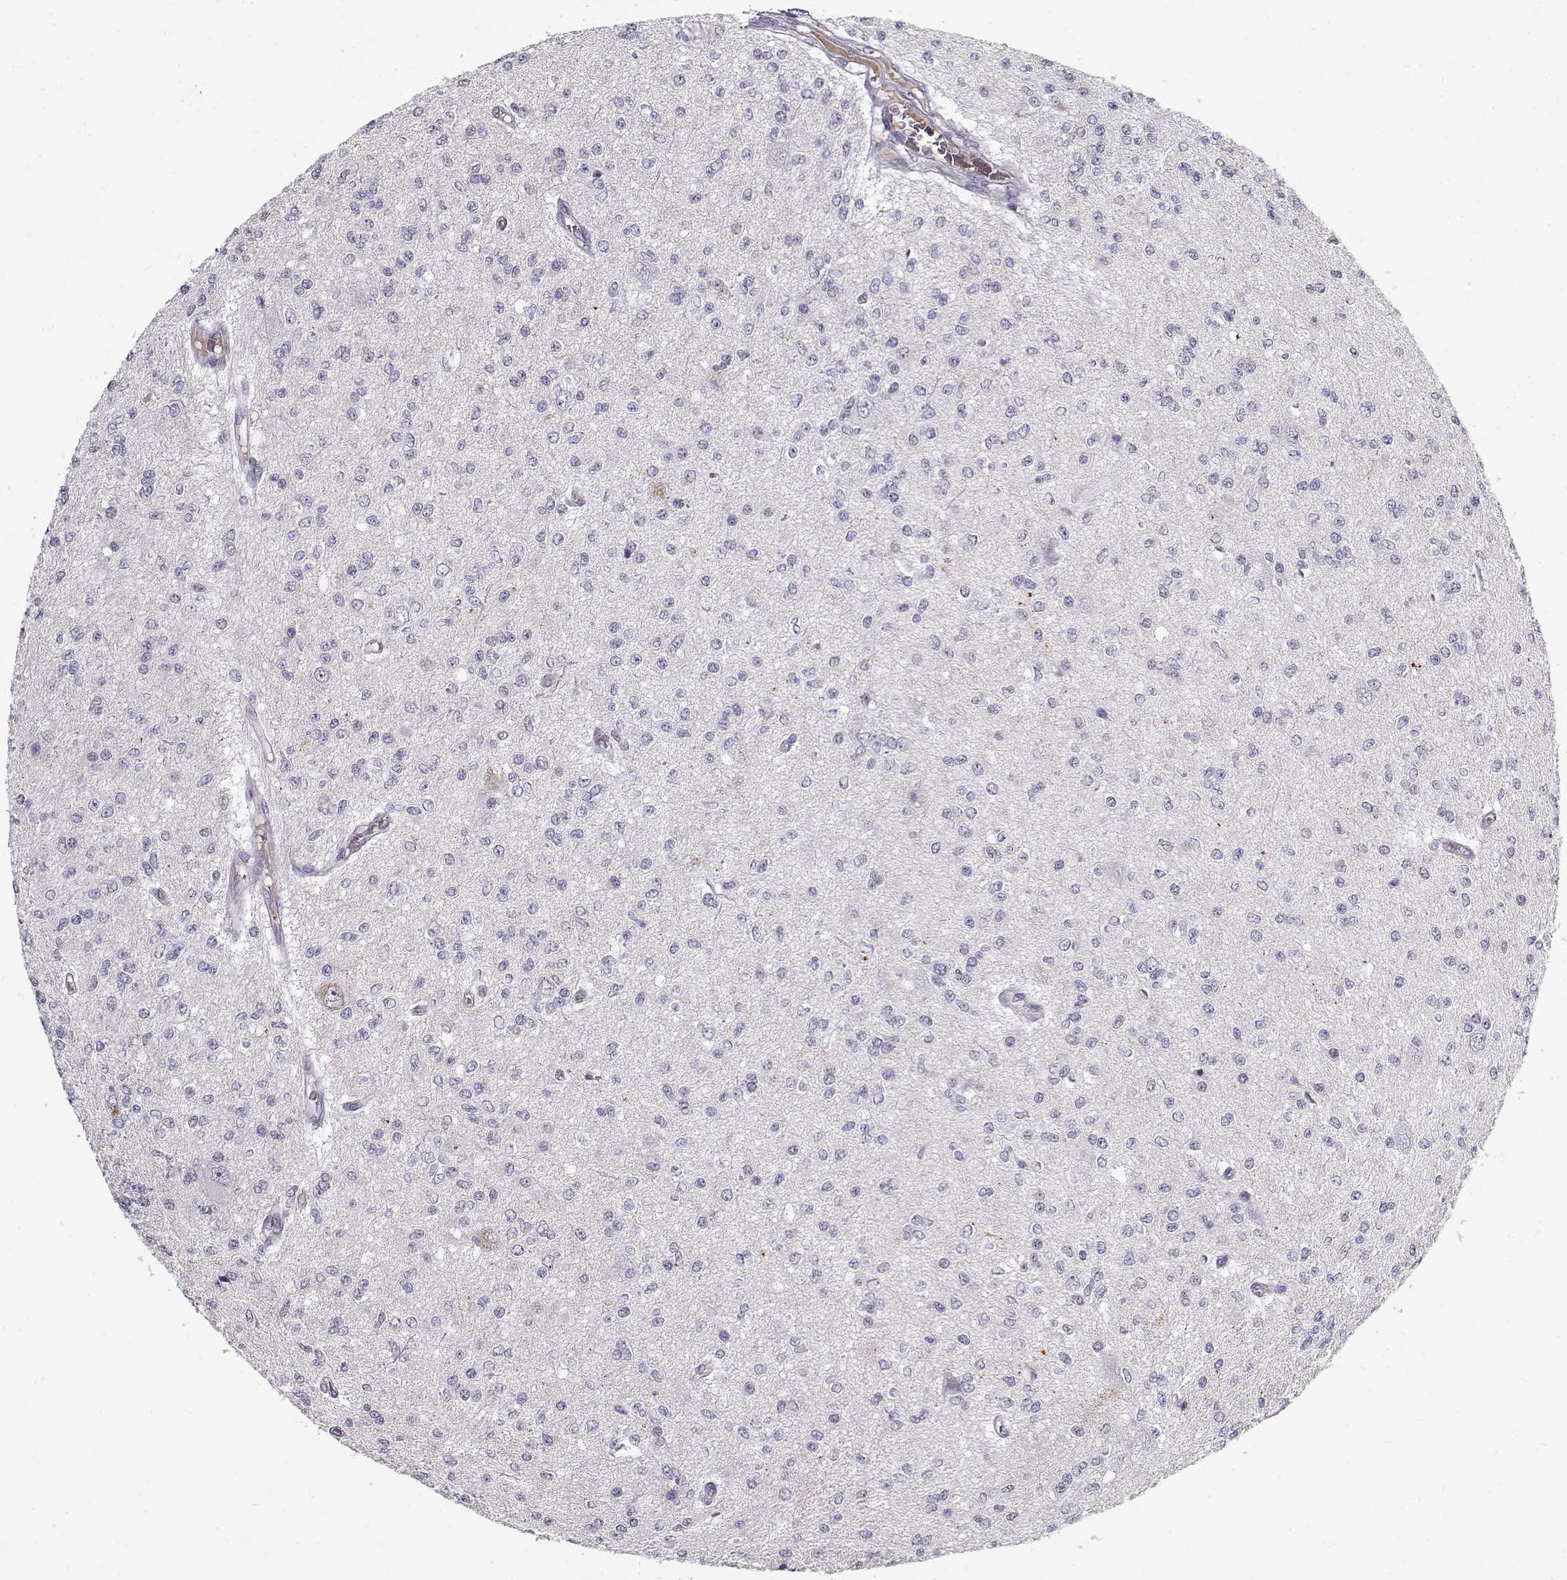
{"staining": {"intensity": "negative", "quantity": "none", "location": "none"}, "tissue": "glioma", "cell_type": "Tumor cells", "image_type": "cancer", "snomed": [{"axis": "morphology", "description": "Glioma, malignant, Low grade"}, {"axis": "topography", "description": "Brain"}], "caption": "The histopathology image displays no staining of tumor cells in low-grade glioma (malignant).", "gene": "SPACA9", "patient": {"sex": "male", "age": 67}}